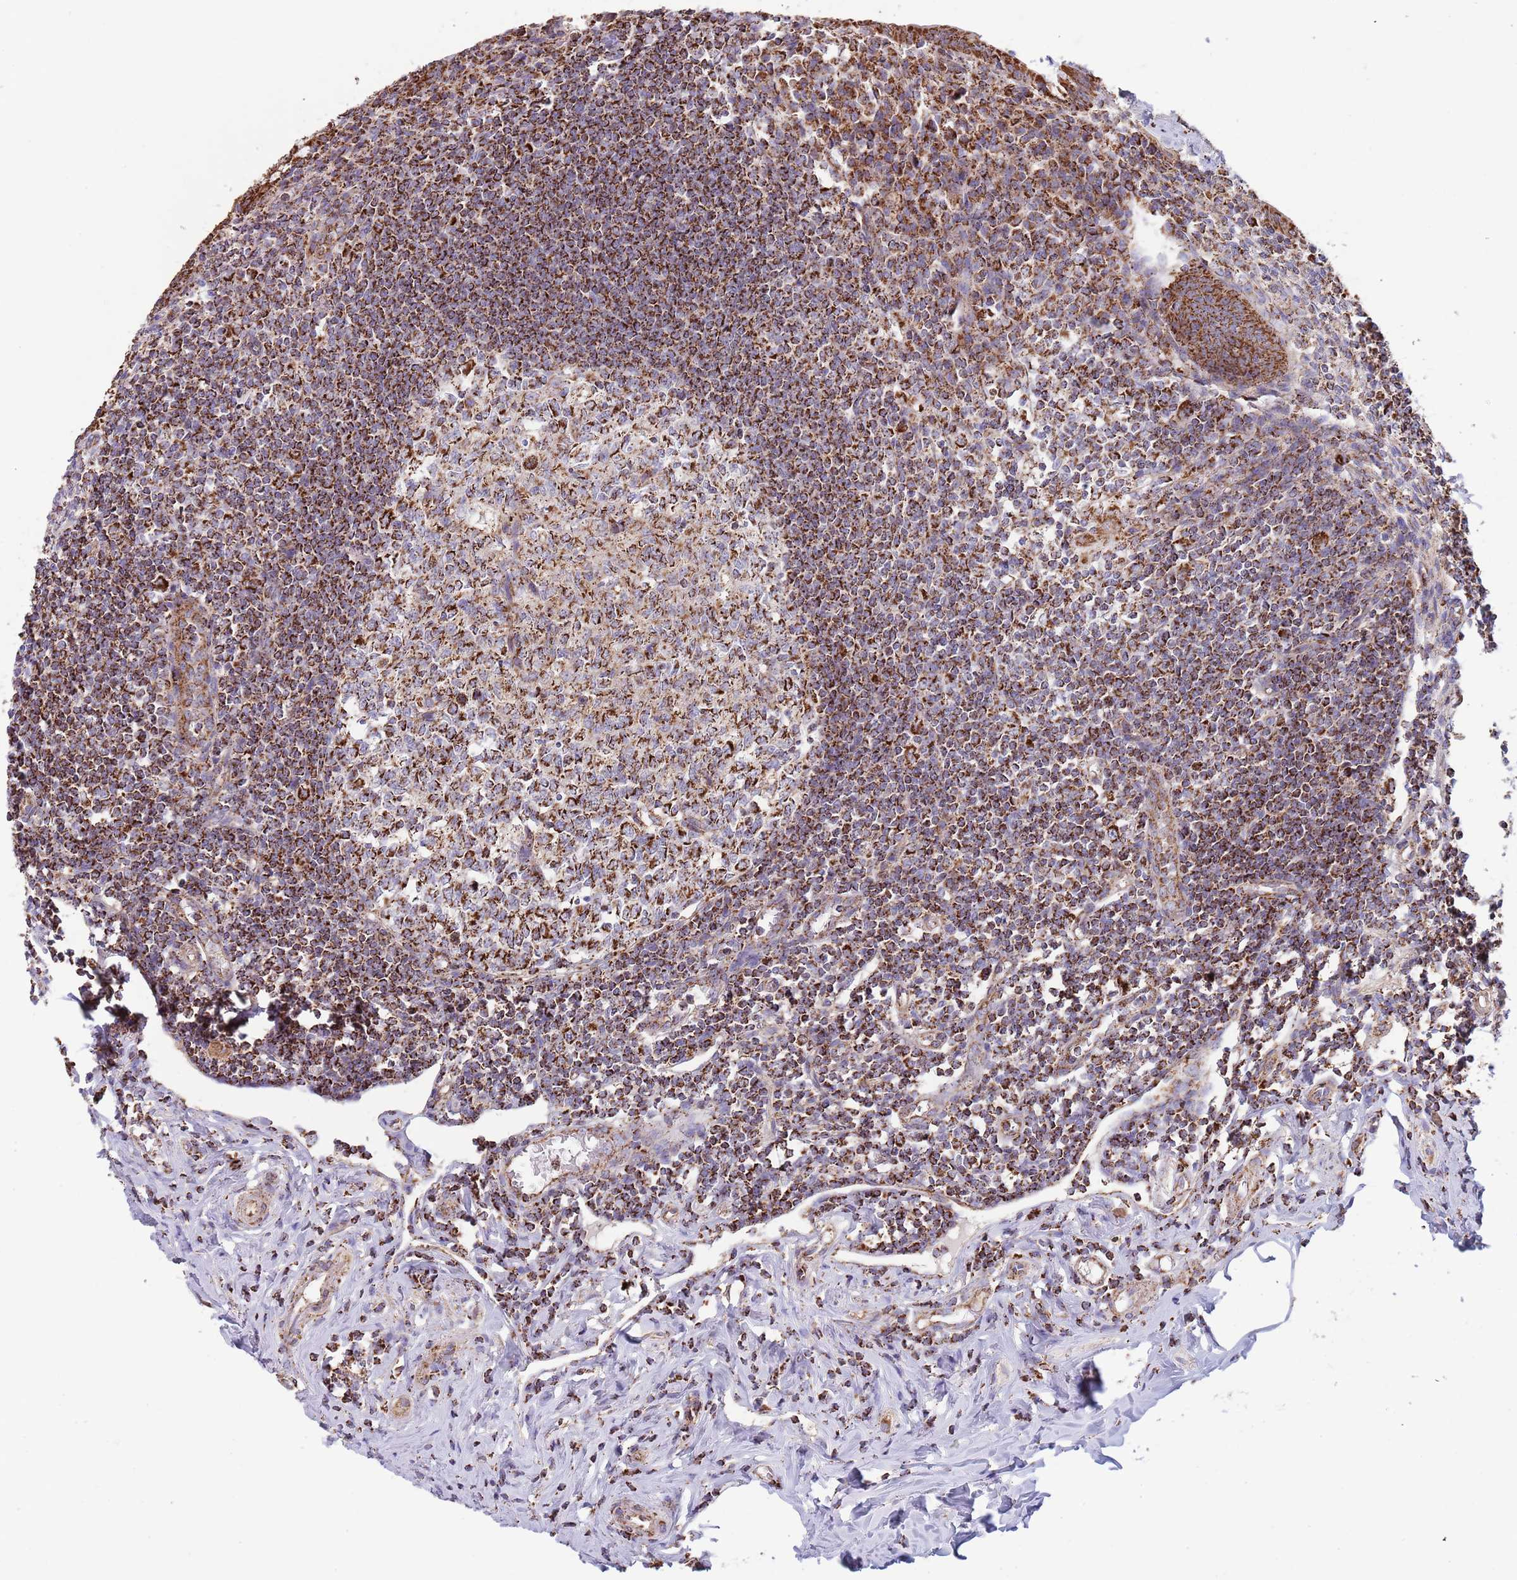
{"staining": {"intensity": "strong", "quantity": ">75%", "location": "cytoplasmic/membranous"}, "tissue": "appendix", "cell_type": "Glandular cells", "image_type": "normal", "snomed": [{"axis": "morphology", "description": "Normal tissue, NOS"}, {"axis": "topography", "description": "Appendix"}], "caption": "DAB immunohistochemical staining of unremarkable human appendix exhibits strong cytoplasmic/membranous protein expression in approximately >75% of glandular cells.", "gene": "VPS16", "patient": {"sex": "female", "age": 33}}